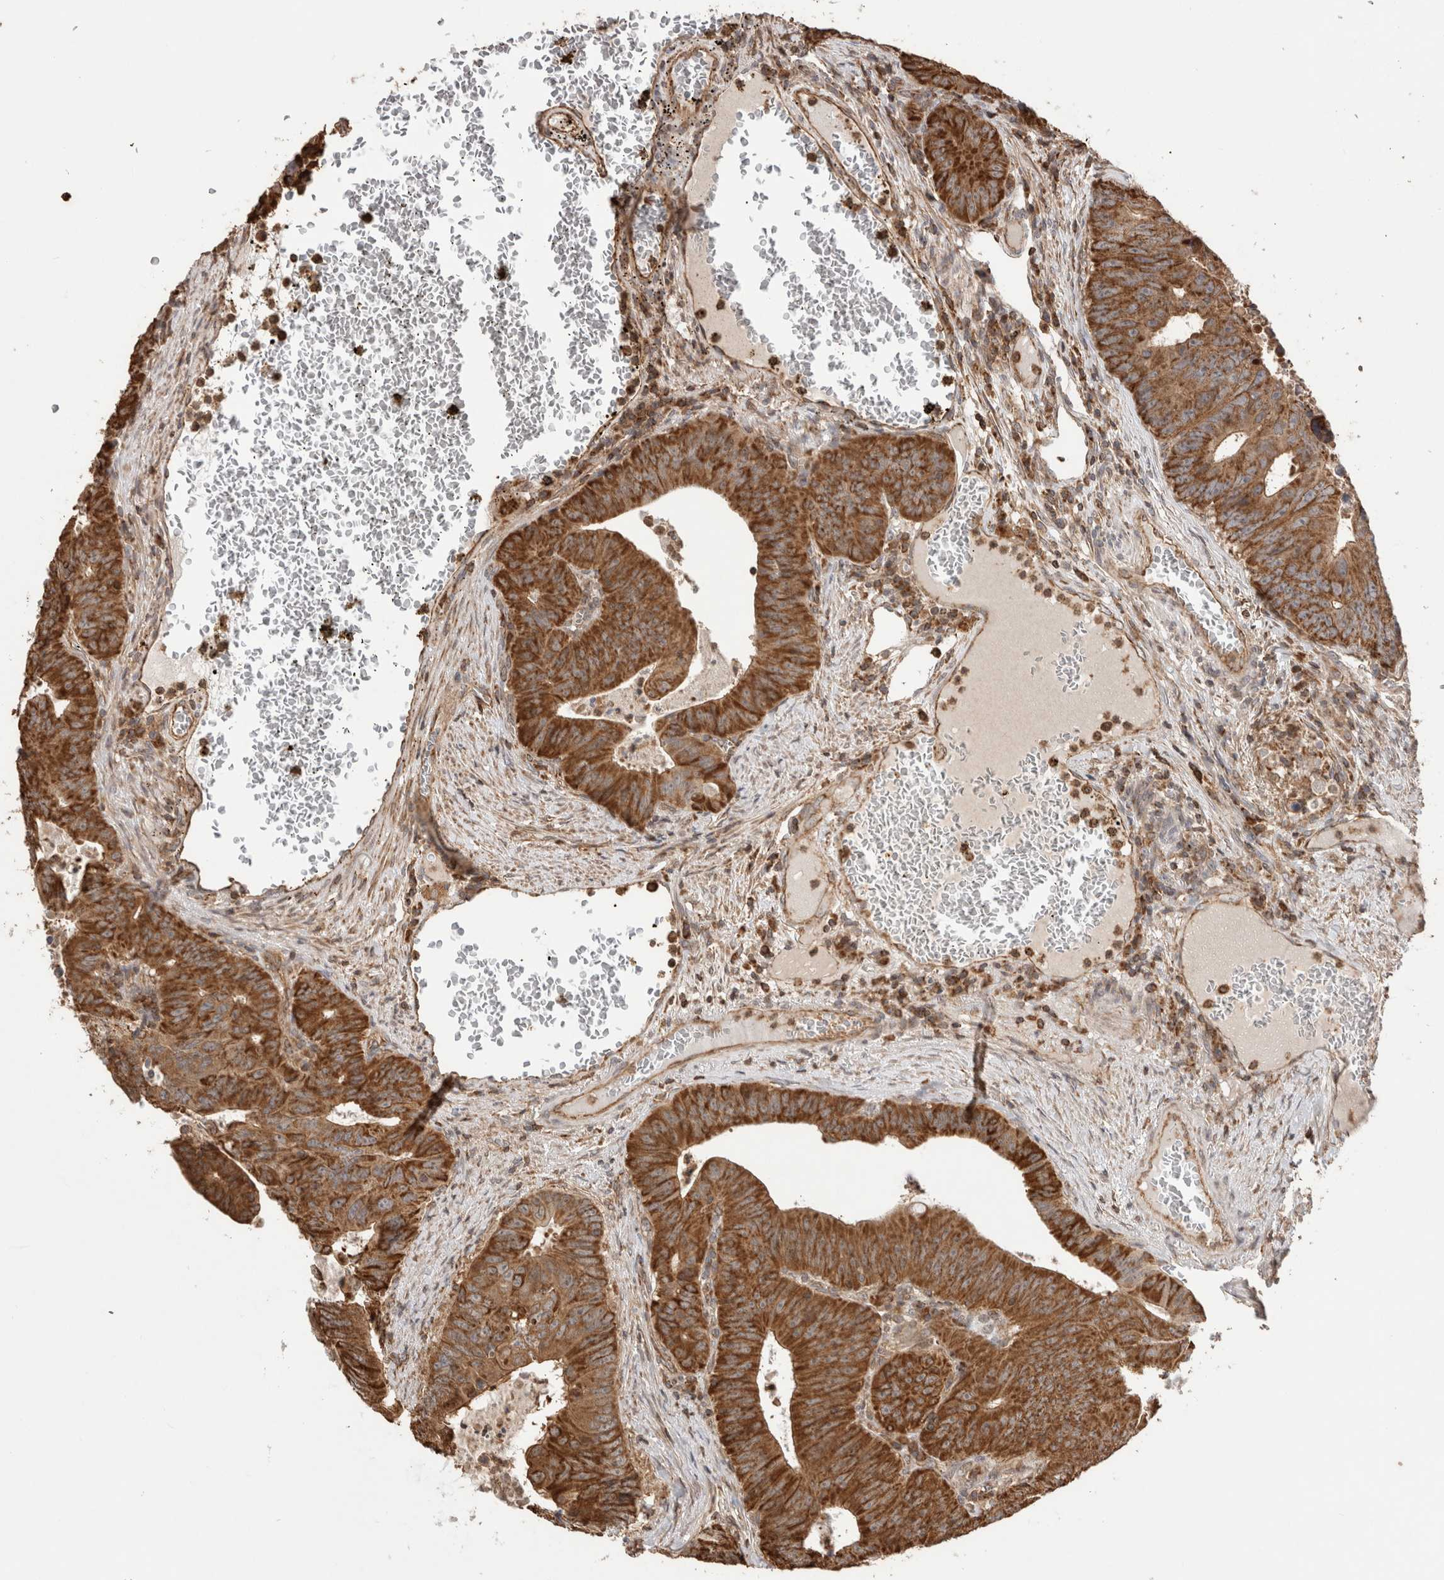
{"staining": {"intensity": "strong", "quantity": "25%-75%", "location": "cytoplasmic/membranous"}, "tissue": "colorectal cancer", "cell_type": "Tumor cells", "image_type": "cancer", "snomed": [{"axis": "morphology", "description": "Adenocarcinoma, NOS"}, {"axis": "topography", "description": "Colon"}], "caption": "Strong cytoplasmic/membranous protein positivity is seen in approximately 25%-75% of tumor cells in adenocarcinoma (colorectal). (Stains: DAB (3,3'-diaminobenzidine) in brown, nuclei in blue, Microscopy: brightfield microscopy at high magnification).", "gene": "IMMP2L", "patient": {"sex": "male", "age": 87}}